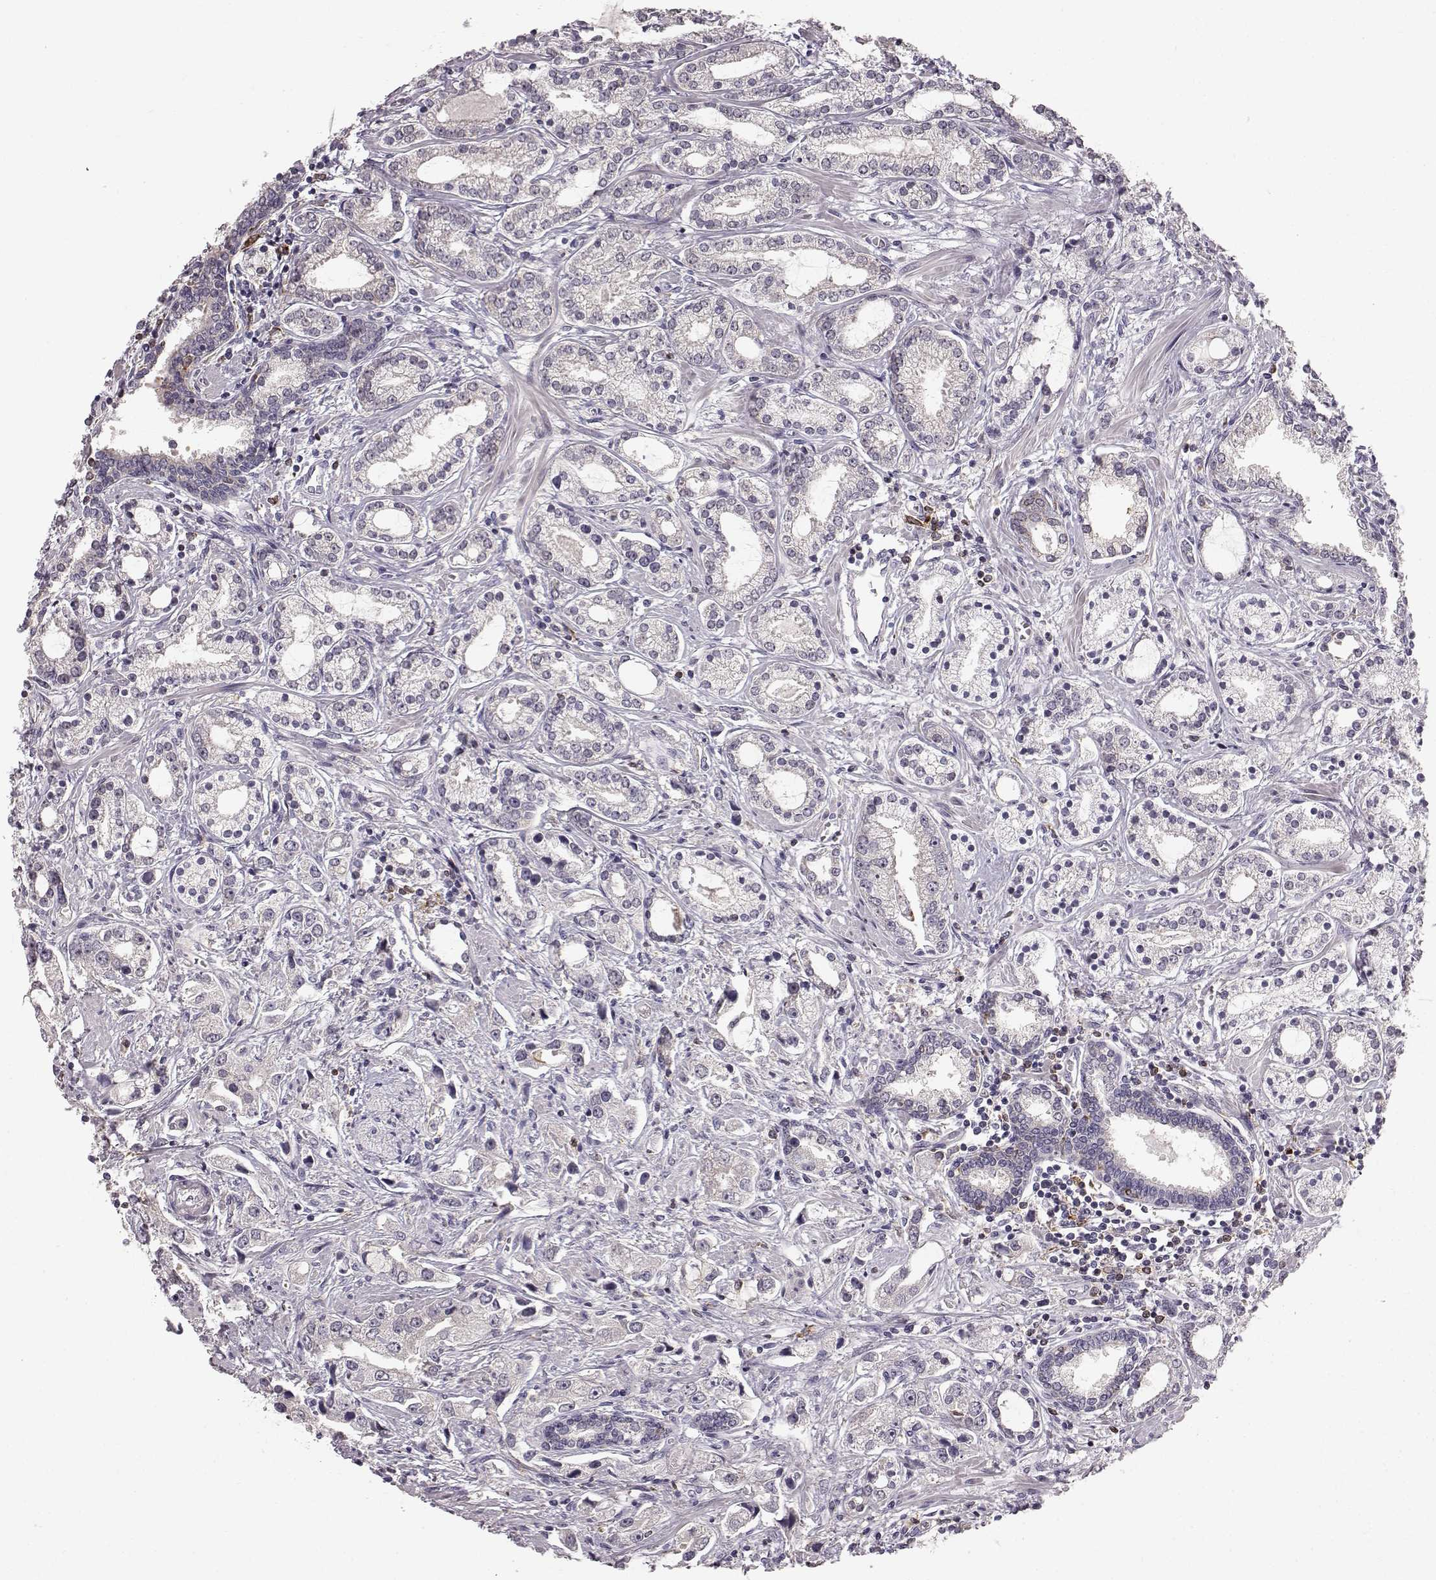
{"staining": {"intensity": "negative", "quantity": "none", "location": "none"}, "tissue": "prostate cancer", "cell_type": "Tumor cells", "image_type": "cancer", "snomed": [{"axis": "morphology", "description": "Adenocarcinoma, Medium grade"}, {"axis": "topography", "description": "Prostate"}], "caption": "There is no significant staining in tumor cells of medium-grade adenocarcinoma (prostate).", "gene": "SPAG17", "patient": {"sex": "male", "age": 57}}